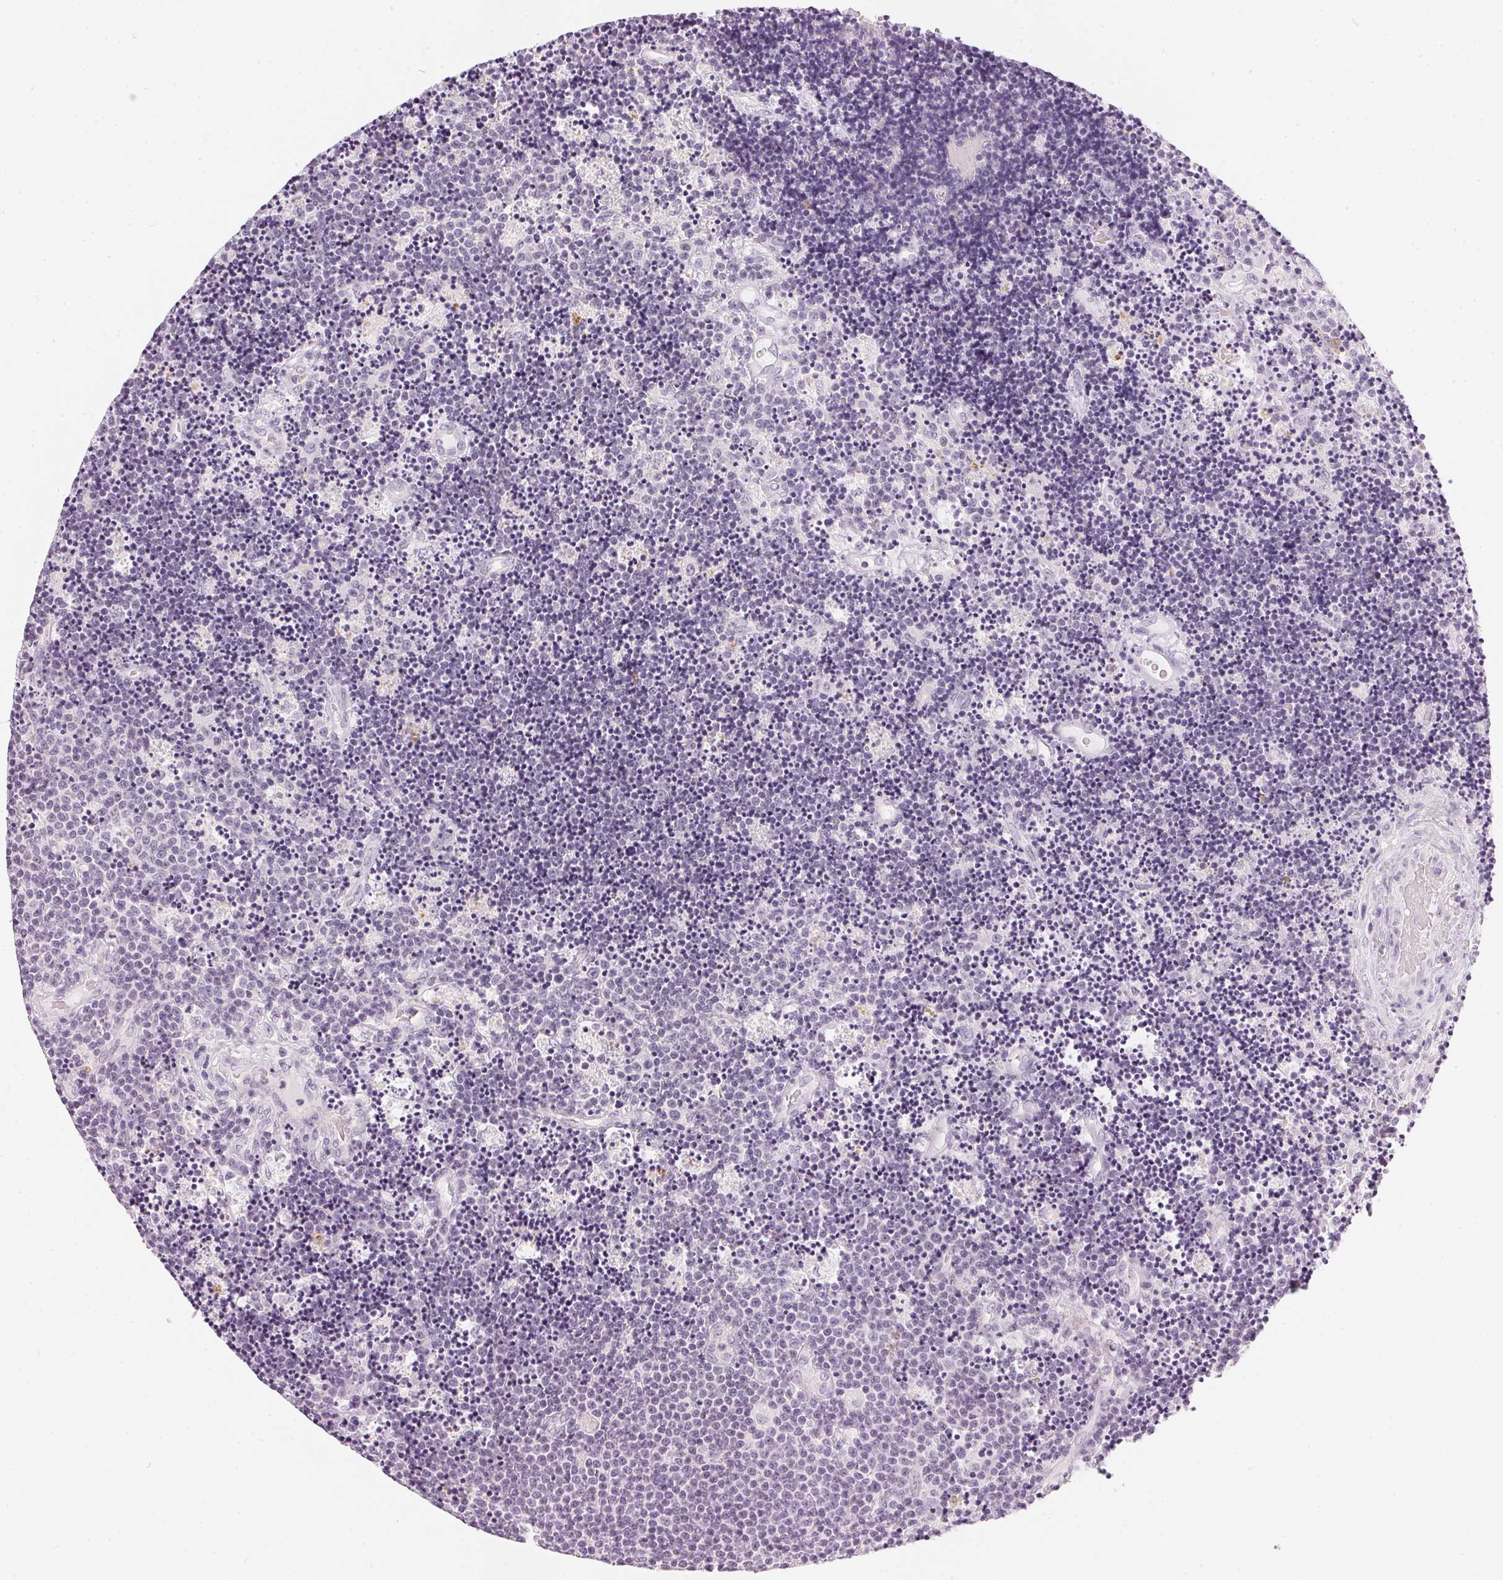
{"staining": {"intensity": "negative", "quantity": "none", "location": "none"}, "tissue": "lymphoma", "cell_type": "Tumor cells", "image_type": "cancer", "snomed": [{"axis": "morphology", "description": "Malignant lymphoma, non-Hodgkin's type, Low grade"}, {"axis": "topography", "description": "Brain"}], "caption": "Immunohistochemical staining of human lymphoma shows no significant positivity in tumor cells.", "gene": "CHST4", "patient": {"sex": "female", "age": 66}}